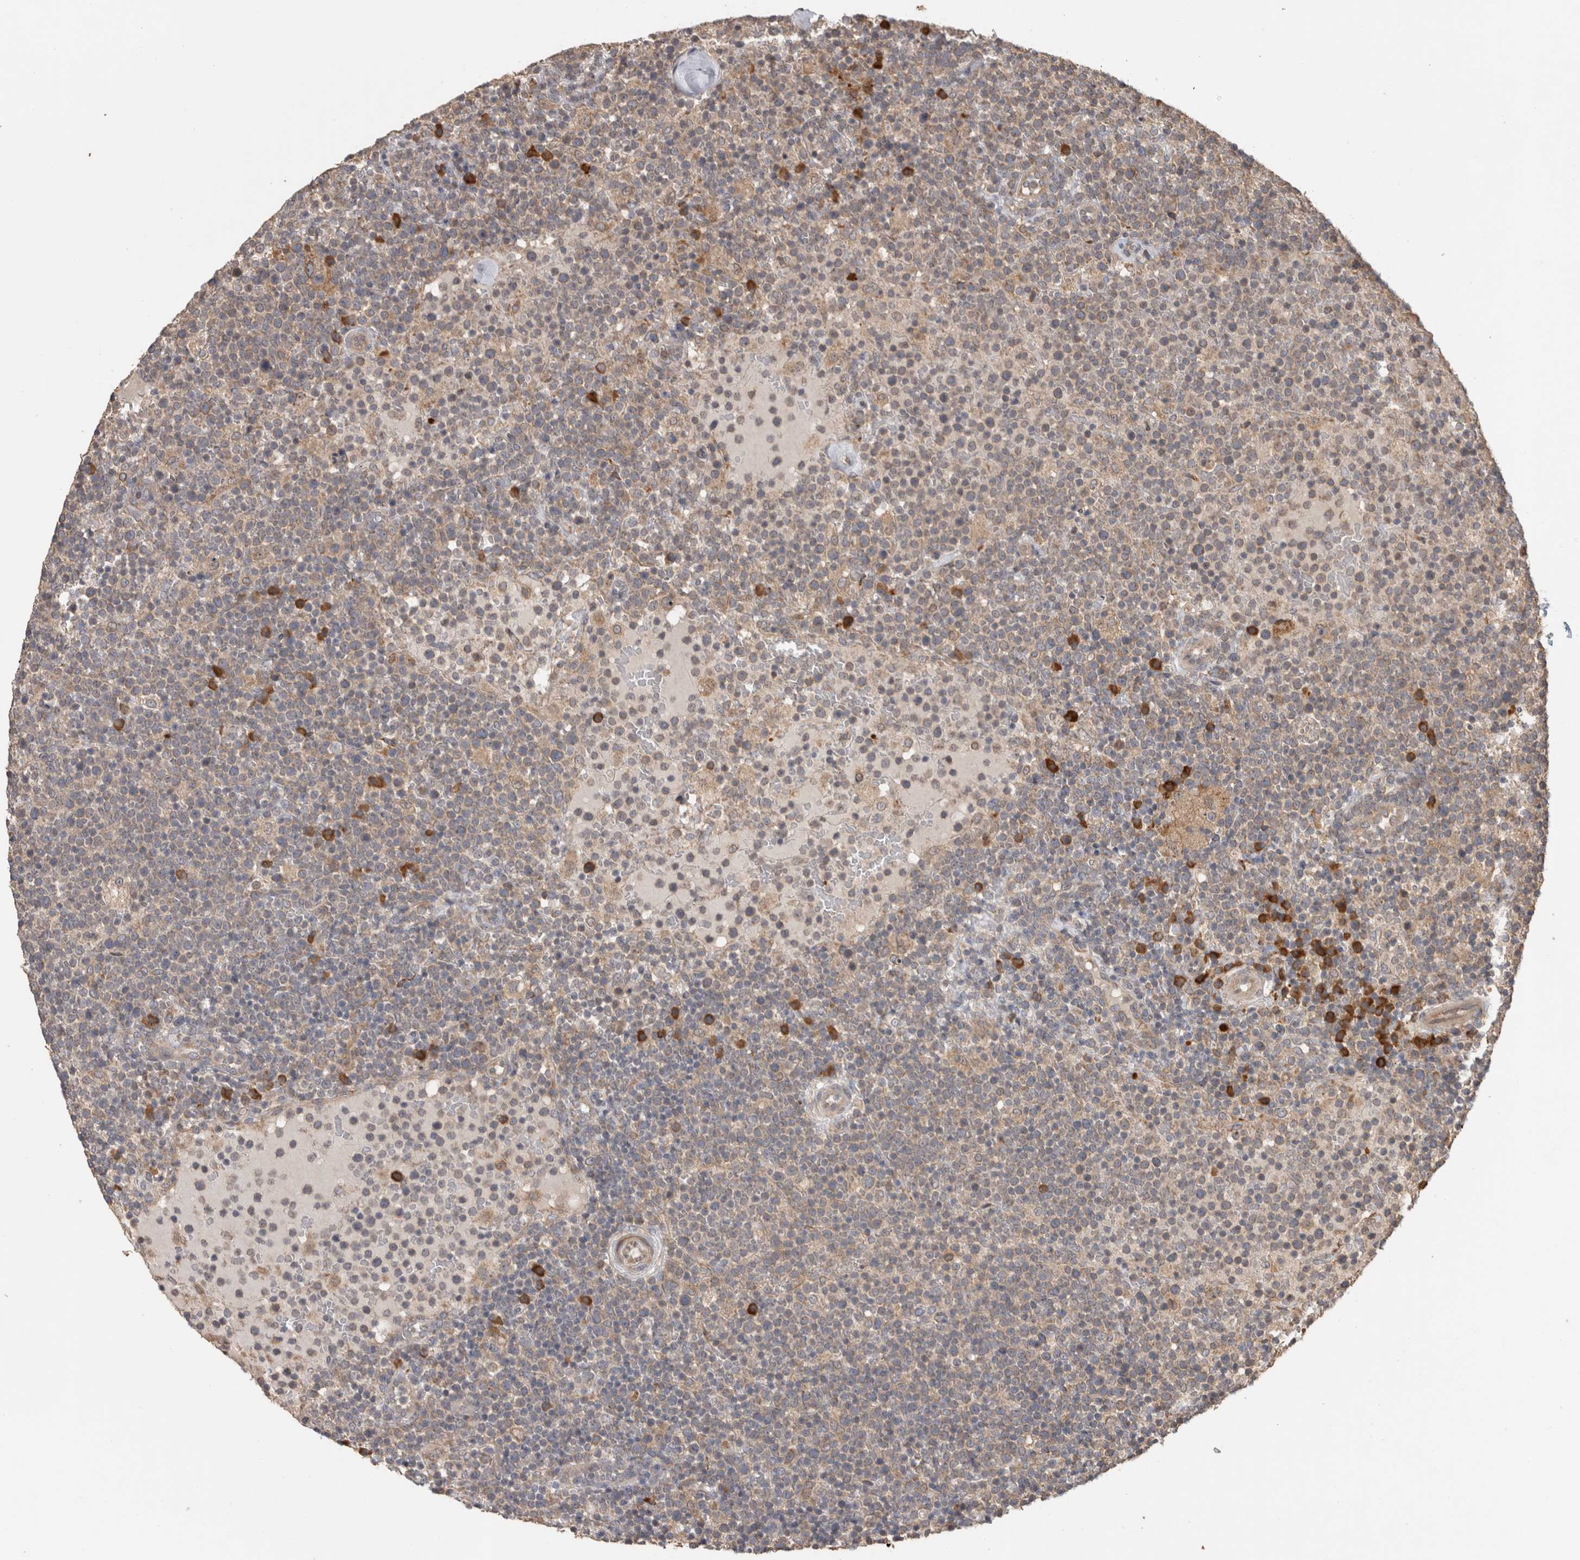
{"staining": {"intensity": "weak", "quantity": ">75%", "location": "cytoplasmic/membranous"}, "tissue": "lymphoma", "cell_type": "Tumor cells", "image_type": "cancer", "snomed": [{"axis": "morphology", "description": "Malignant lymphoma, non-Hodgkin's type, High grade"}, {"axis": "topography", "description": "Lymph node"}], "caption": "DAB (3,3'-diaminobenzidine) immunohistochemical staining of human malignant lymphoma, non-Hodgkin's type (high-grade) reveals weak cytoplasmic/membranous protein positivity in approximately >75% of tumor cells. (DAB (3,3'-diaminobenzidine) IHC, brown staining for protein, blue staining for nuclei).", "gene": "TBCE", "patient": {"sex": "male", "age": 61}}